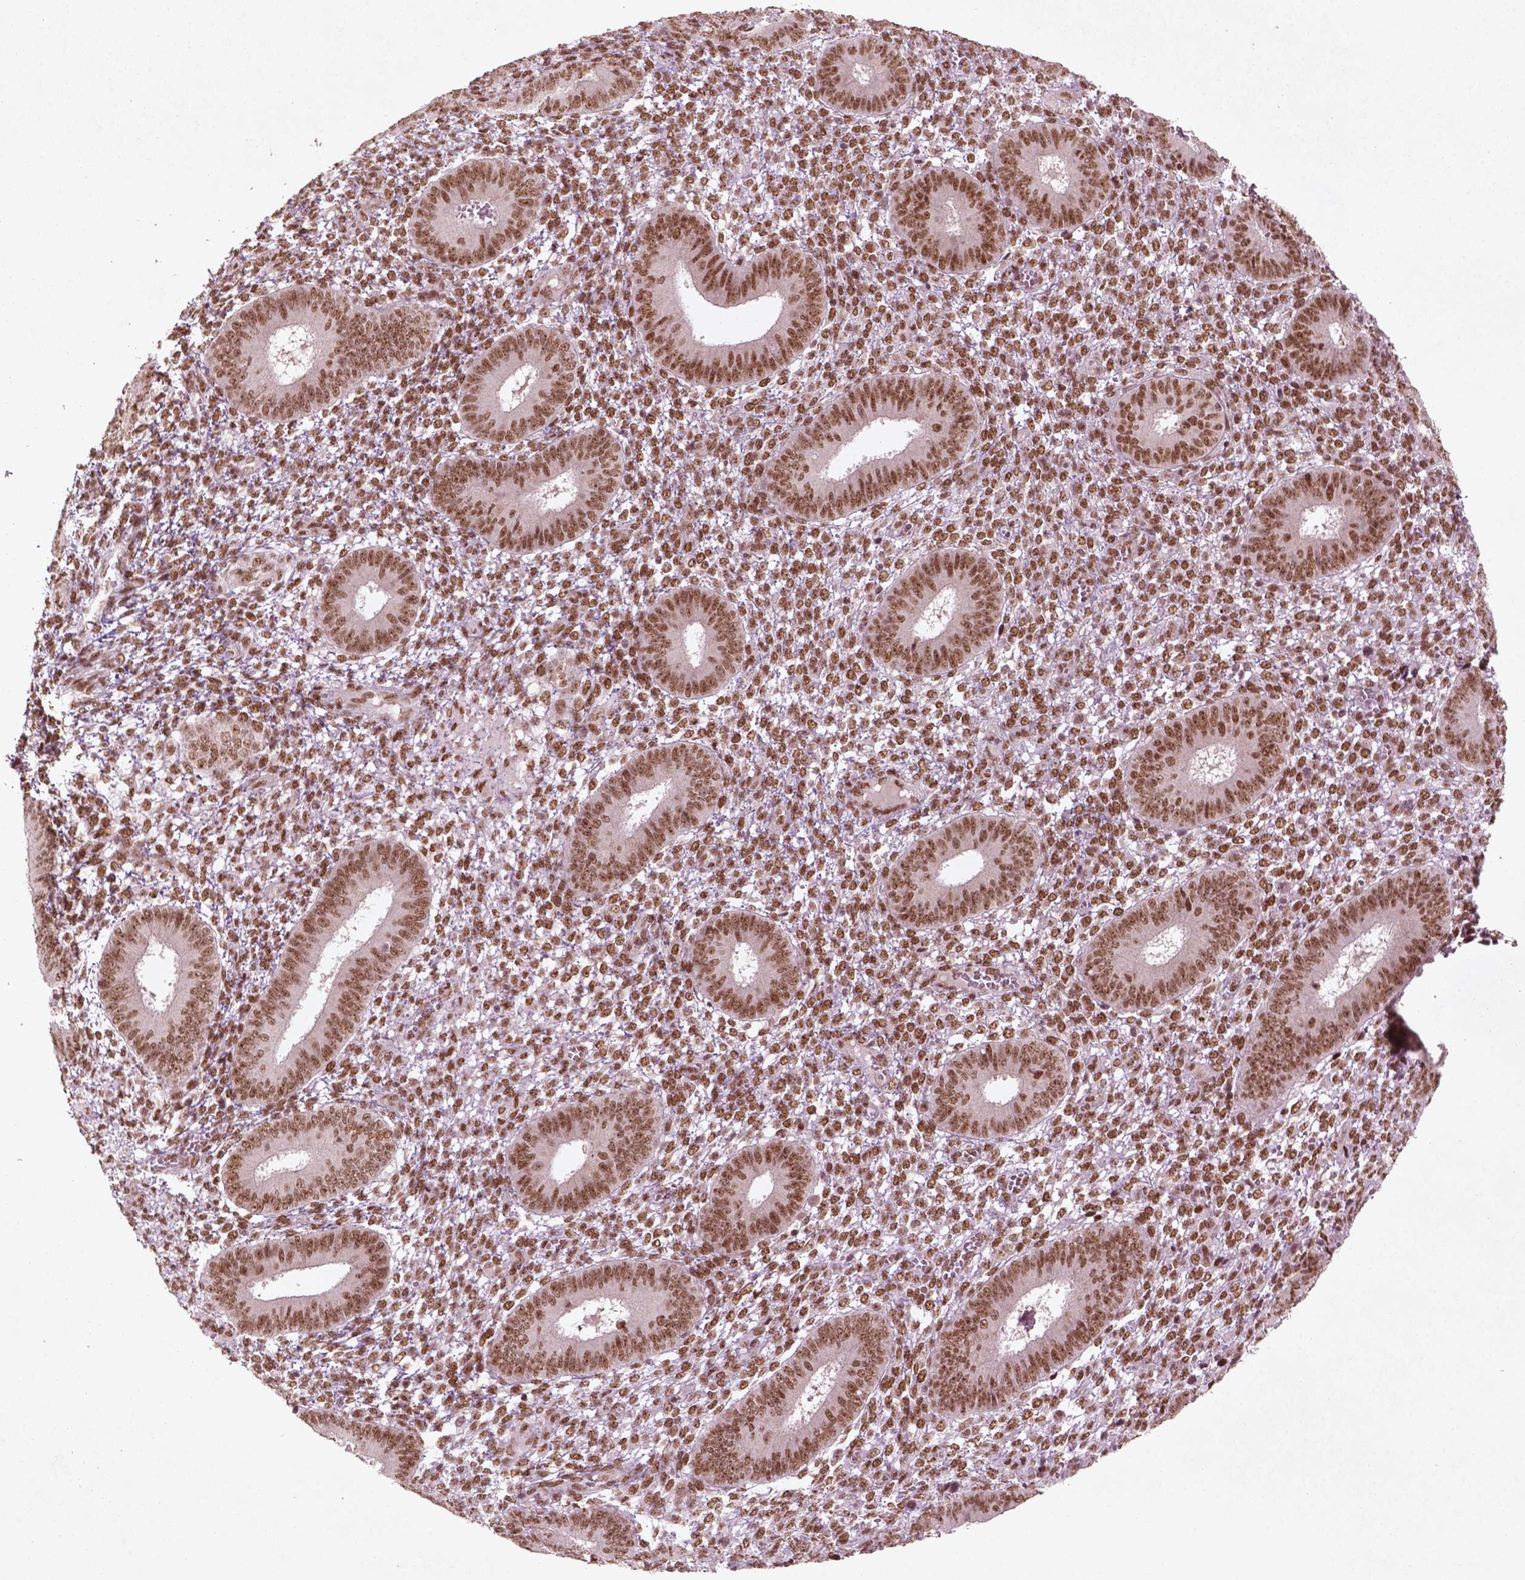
{"staining": {"intensity": "moderate", "quantity": ">75%", "location": "nuclear"}, "tissue": "endometrium", "cell_type": "Cells in endometrial stroma", "image_type": "normal", "snomed": [{"axis": "morphology", "description": "Normal tissue, NOS"}, {"axis": "topography", "description": "Endometrium"}], "caption": "Brown immunohistochemical staining in benign endometrium displays moderate nuclear staining in about >75% of cells in endometrial stroma.", "gene": "HMG20B", "patient": {"sex": "female", "age": 42}}